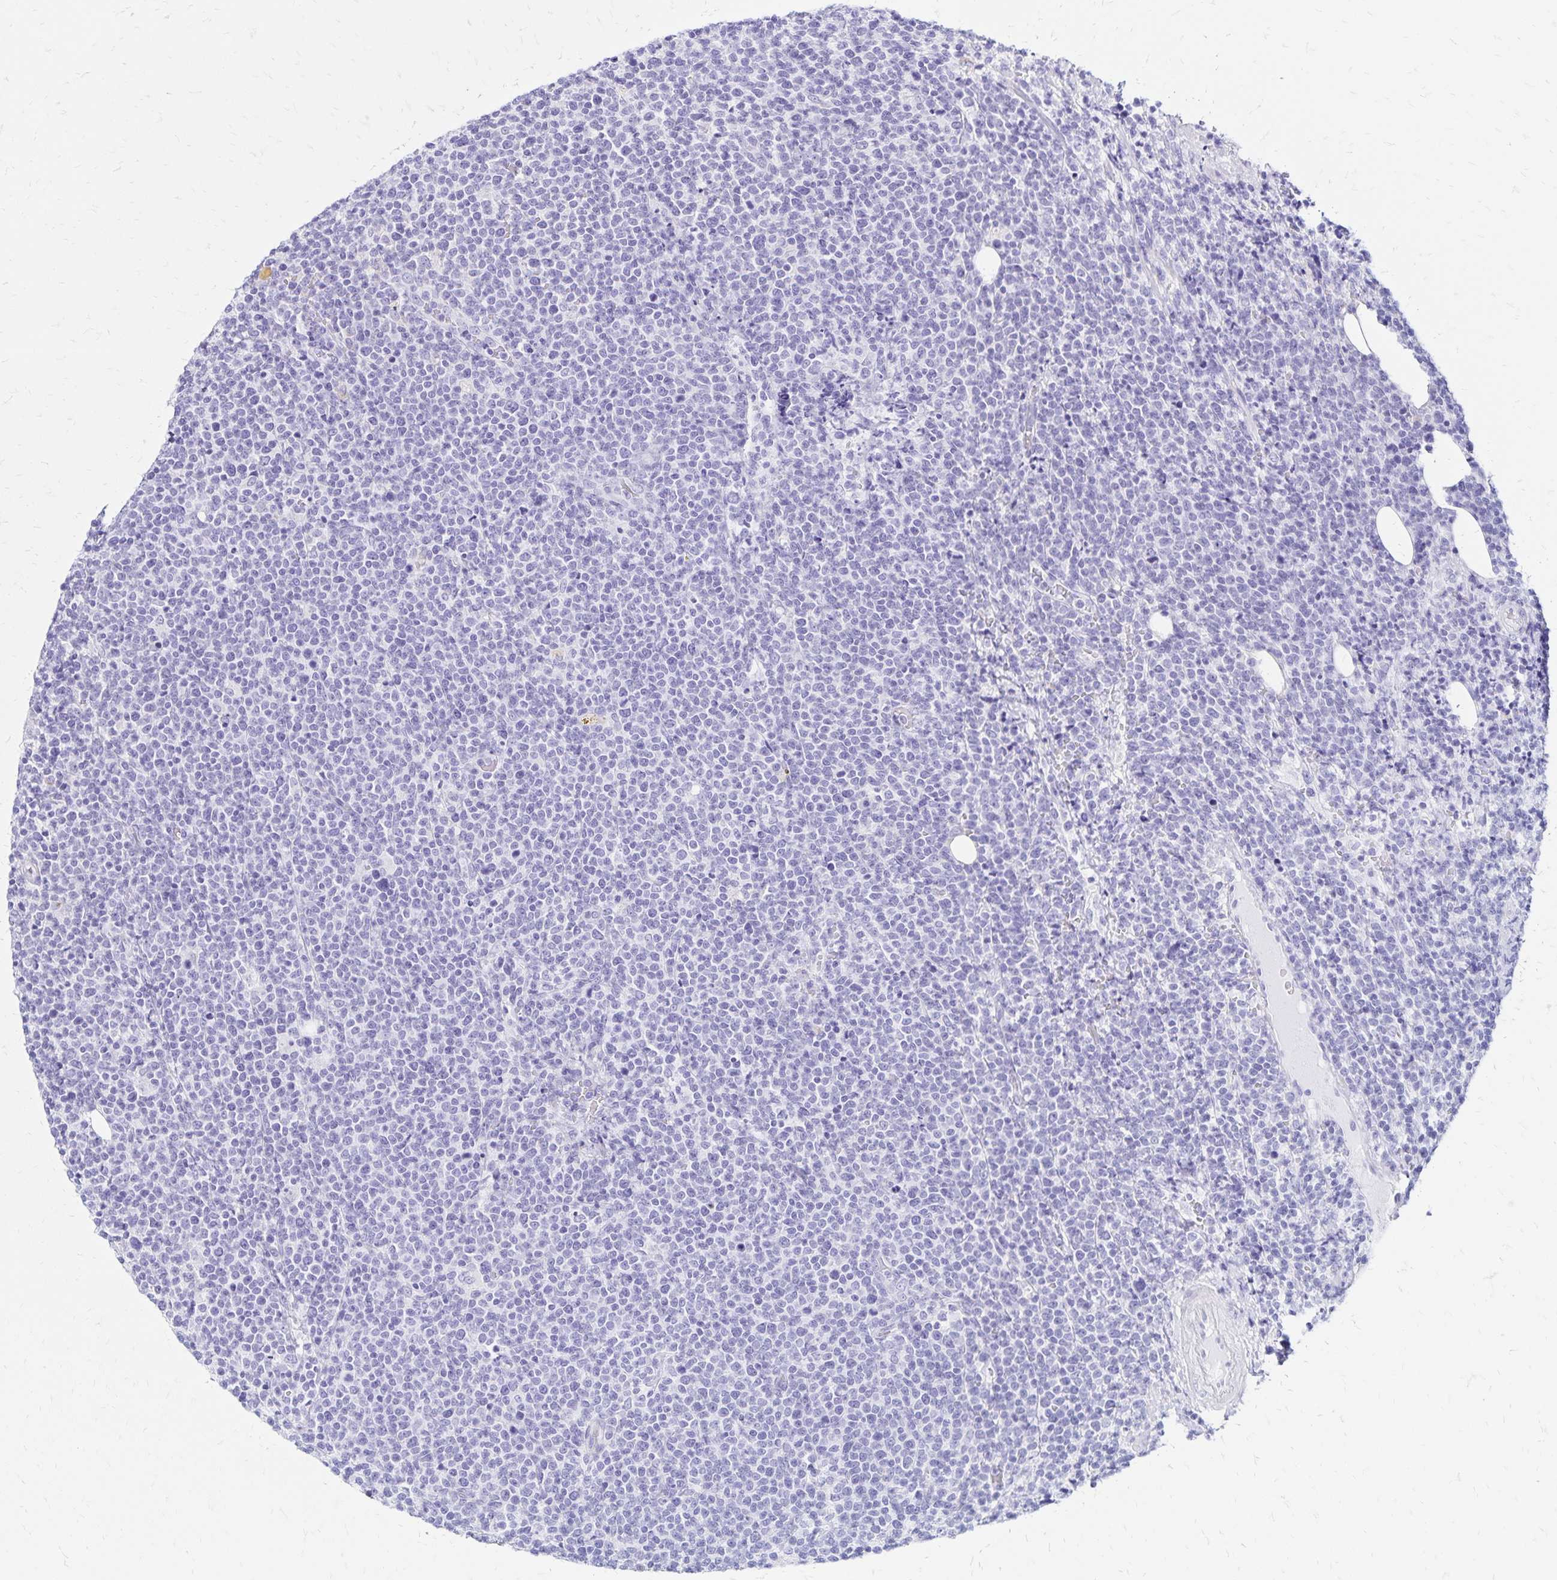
{"staining": {"intensity": "negative", "quantity": "none", "location": "none"}, "tissue": "lymphoma", "cell_type": "Tumor cells", "image_type": "cancer", "snomed": [{"axis": "morphology", "description": "Malignant lymphoma, non-Hodgkin's type, High grade"}, {"axis": "topography", "description": "Lymph node"}], "caption": "Tumor cells are negative for protein expression in human high-grade malignant lymphoma, non-Hodgkin's type.", "gene": "LIN28B", "patient": {"sex": "male", "age": 61}}